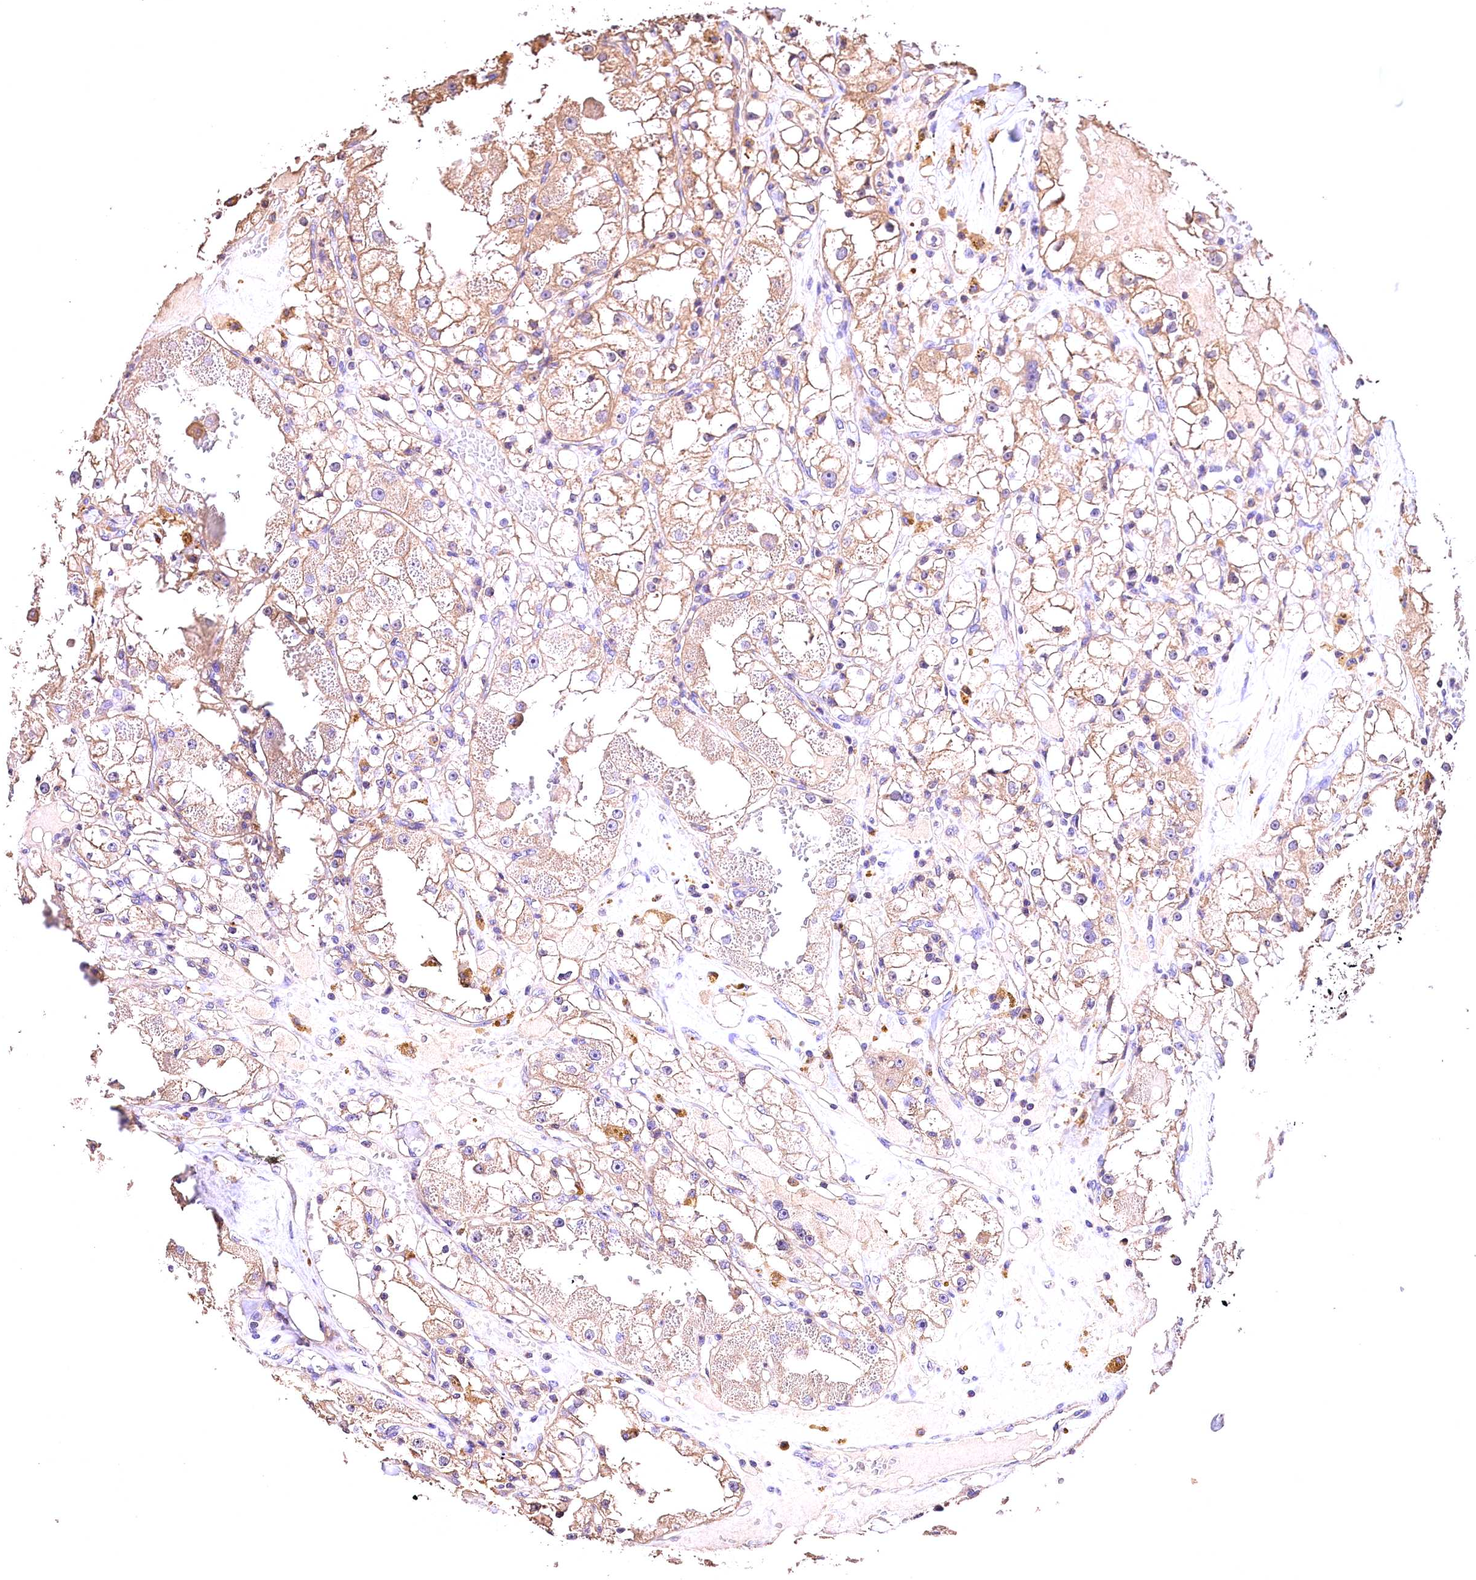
{"staining": {"intensity": "weak", "quantity": "25%-75%", "location": "cytoplasmic/membranous"}, "tissue": "renal cancer", "cell_type": "Tumor cells", "image_type": "cancer", "snomed": [{"axis": "morphology", "description": "Adenocarcinoma, NOS"}, {"axis": "topography", "description": "Kidney"}], "caption": "IHC staining of renal adenocarcinoma, which reveals low levels of weak cytoplasmic/membranous positivity in about 25%-75% of tumor cells indicating weak cytoplasmic/membranous protein positivity. The staining was performed using DAB (brown) for protein detection and nuclei were counterstained in hematoxylin (blue).", "gene": "OAS3", "patient": {"sex": "male", "age": 56}}